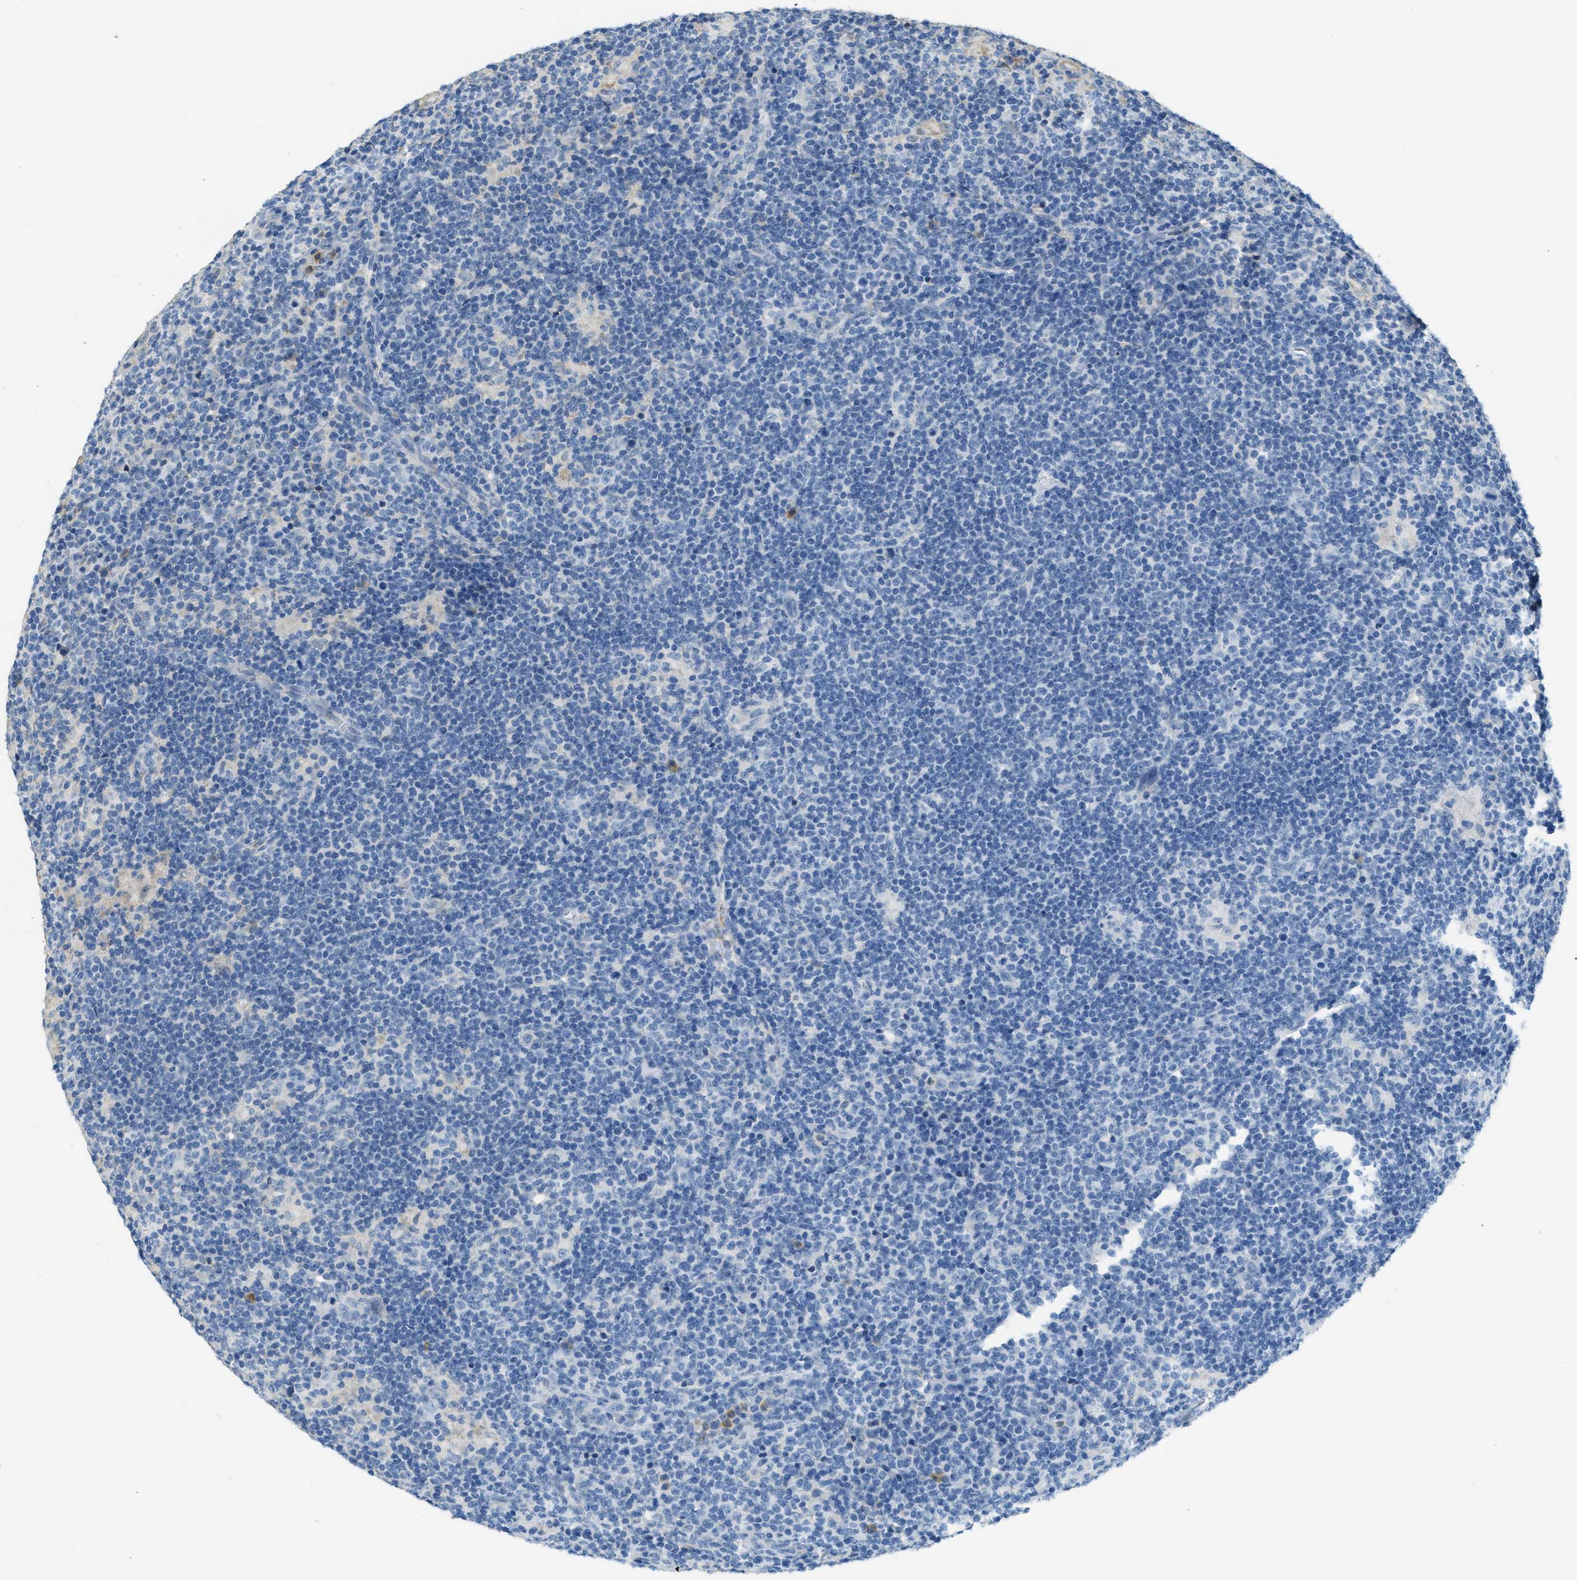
{"staining": {"intensity": "negative", "quantity": "none", "location": "none"}, "tissue": "lymphoma", "cell_type": "Tumor cells", "image_type": "cancer", "snomed": [{"axis": "morphology", "description": "Hodgkin's disease, NOS"}, {"axis": "topography", "description": "Lymph node"}], "caption": "This is a histopathology image of IHC staining of Hodgkin's disease, which shows no expression in tumor cells. (DAB (3,3'-diaminobenzidine) immunohistochemistry (IHC) with hematoxylin counter stain).", "gene": "PRTN3", "patient": {"sex": "female", "age": 57}}